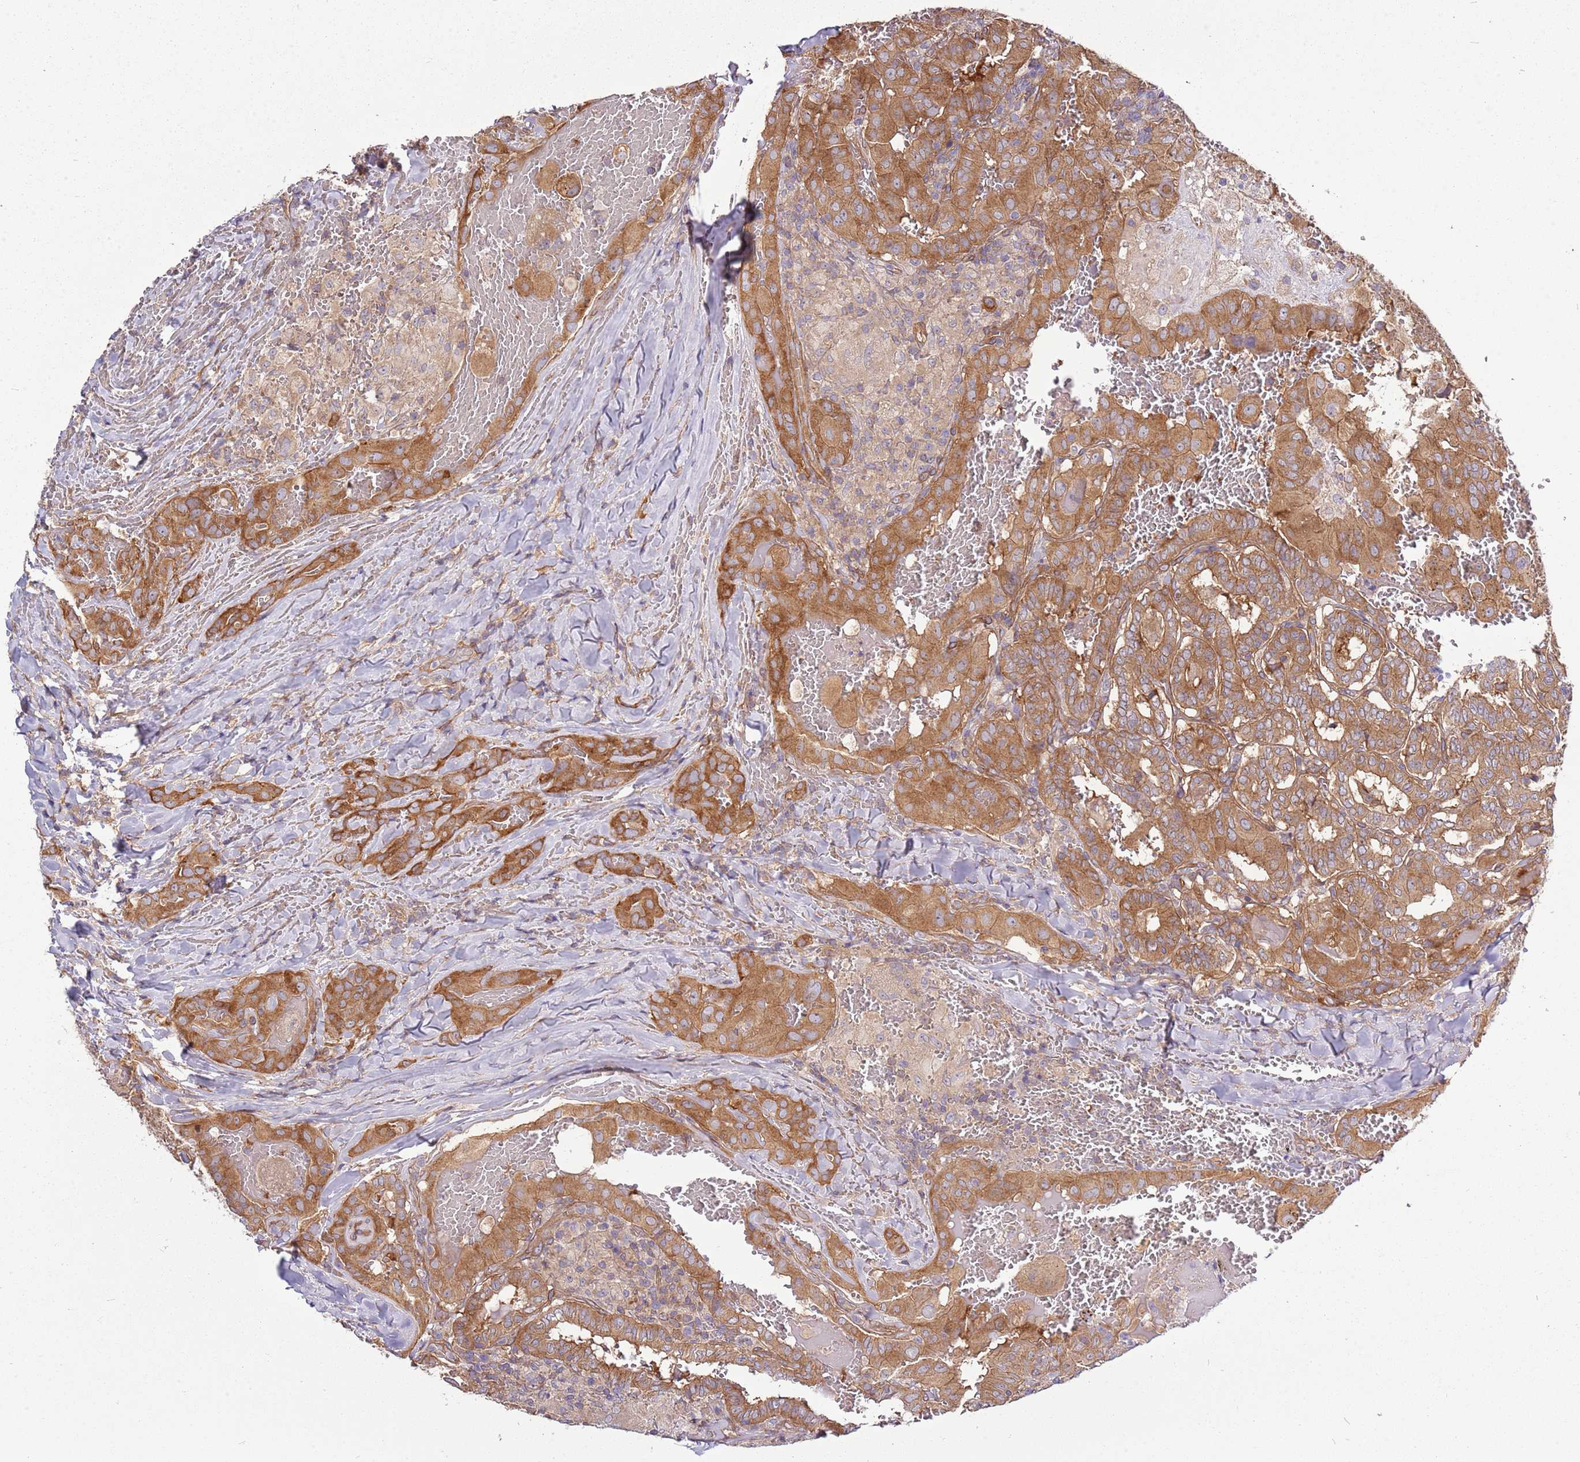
{"staining": {"intensity": "strong", "quantity": ">75%", "location": "cytoplasmic/membranous"}, "tissue": "thyroid cancer", "cell_type": "Tumor cells", "image_type": "cancer", "snomed": [{"axis": "morphology", "description": "Papillary adenocarcinoma, NOS"}, {"axis": "topography", "description": "Thyroid gland"}], "caption": "Immunohistochemistry (DAB) staining of papillary adenocarcinoma (thyroid) reveals strong cytoplasmic/membranous protein positivity in approximately >75% of tumor cells.", "gene": "GNL1", "patient": {"sex": "female", "age": 72}}